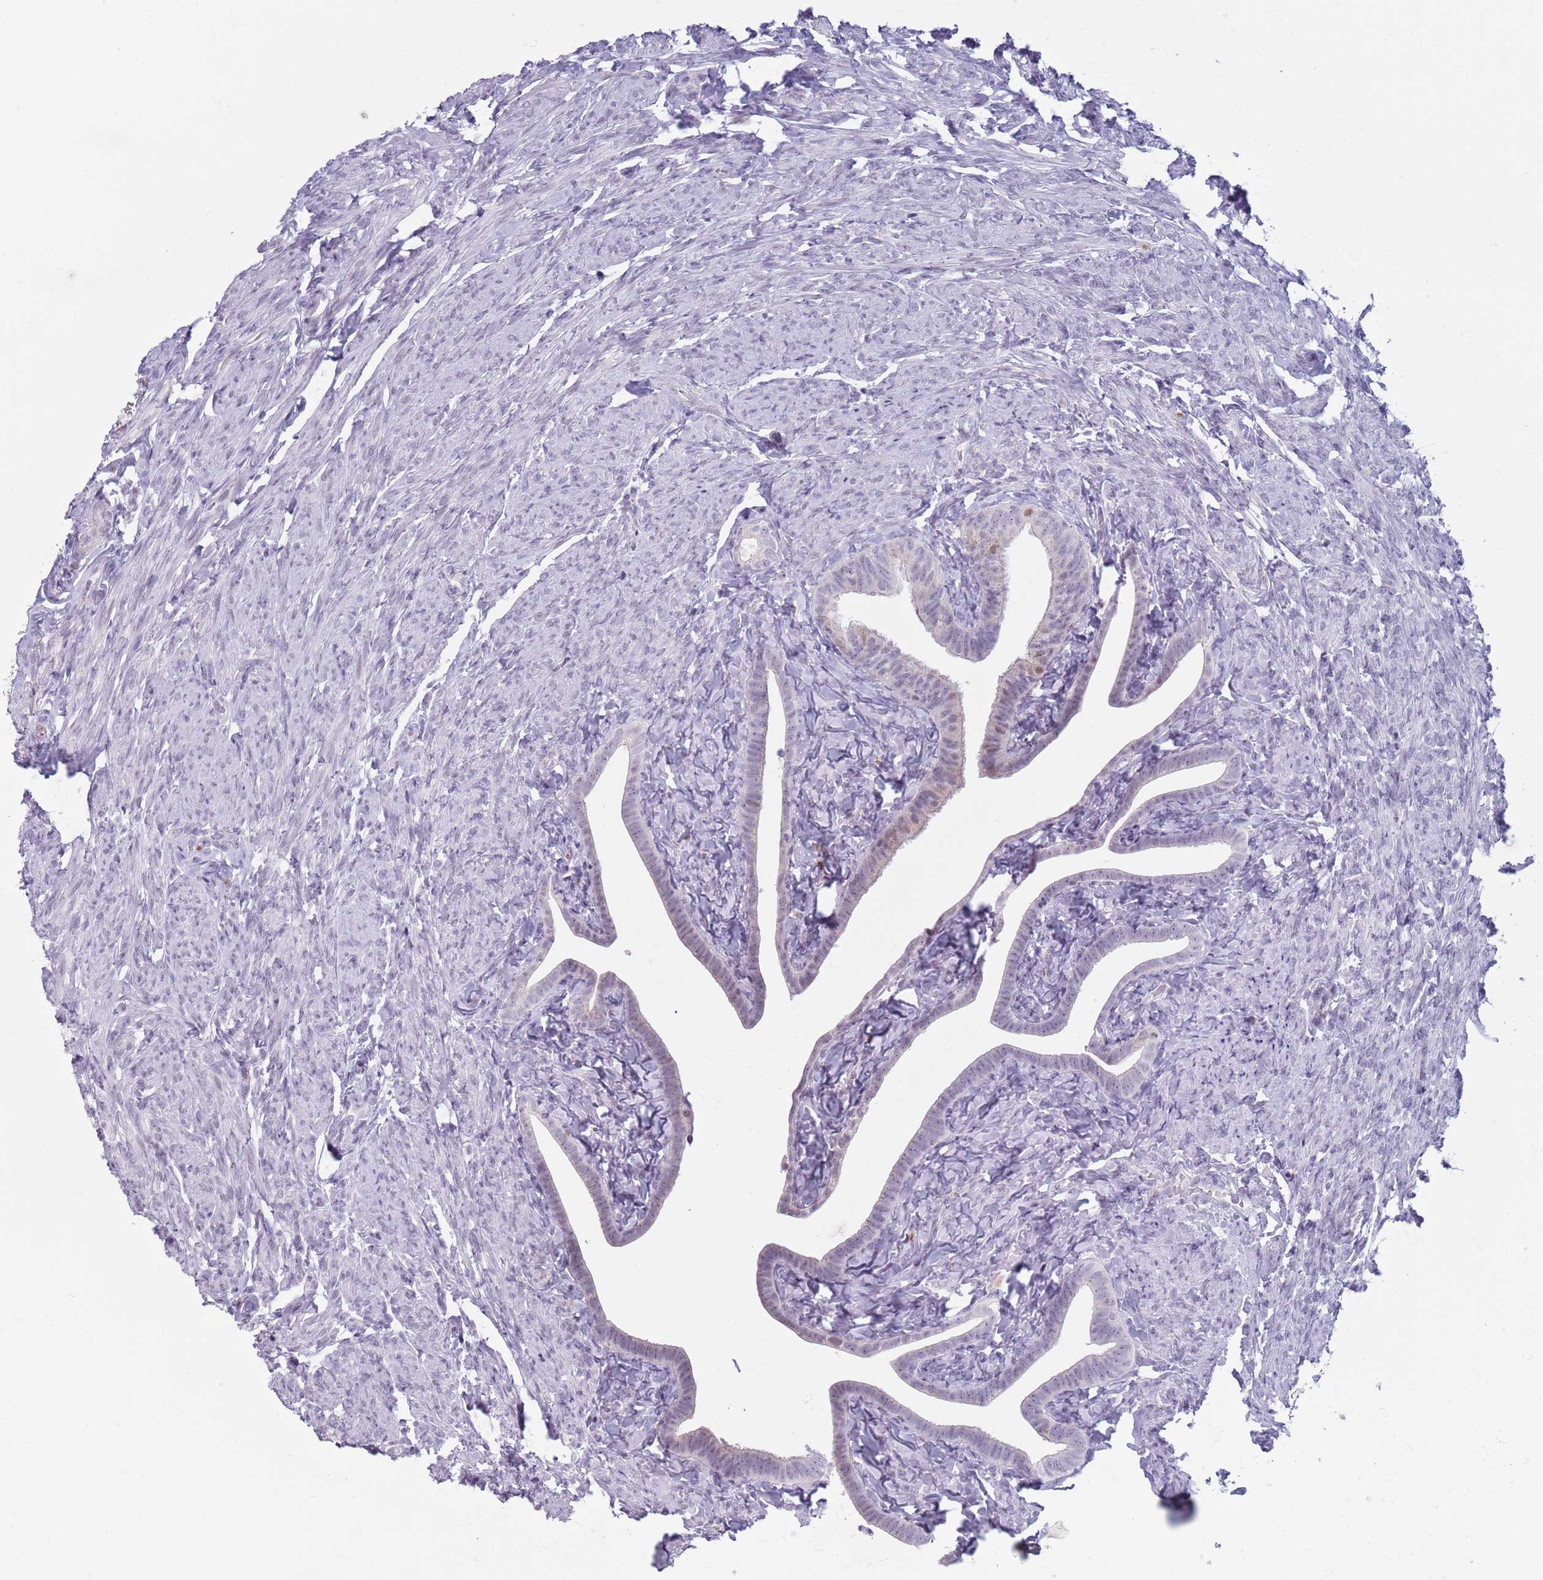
{"staining": {"intensity": "weak", "quantity": "<25%", "location": "cytoplasmic/membranous"}, "tissue": "fallopian tube", "cell_type": "Glandular cells", "image_type": "normal", "snomed": [{"axis": "morphology", "description": "Normal tissue, NOS"}, {"axis": "topography", "description": "Fallopian tube"}], "caption": "An immunohistochemistry image of normal fallopian tube is shown. There is no staining in glandular cells of fallopian tube.", "gene": "ZKSCAN2", "patient": {"sex": "female", "age": 69}}